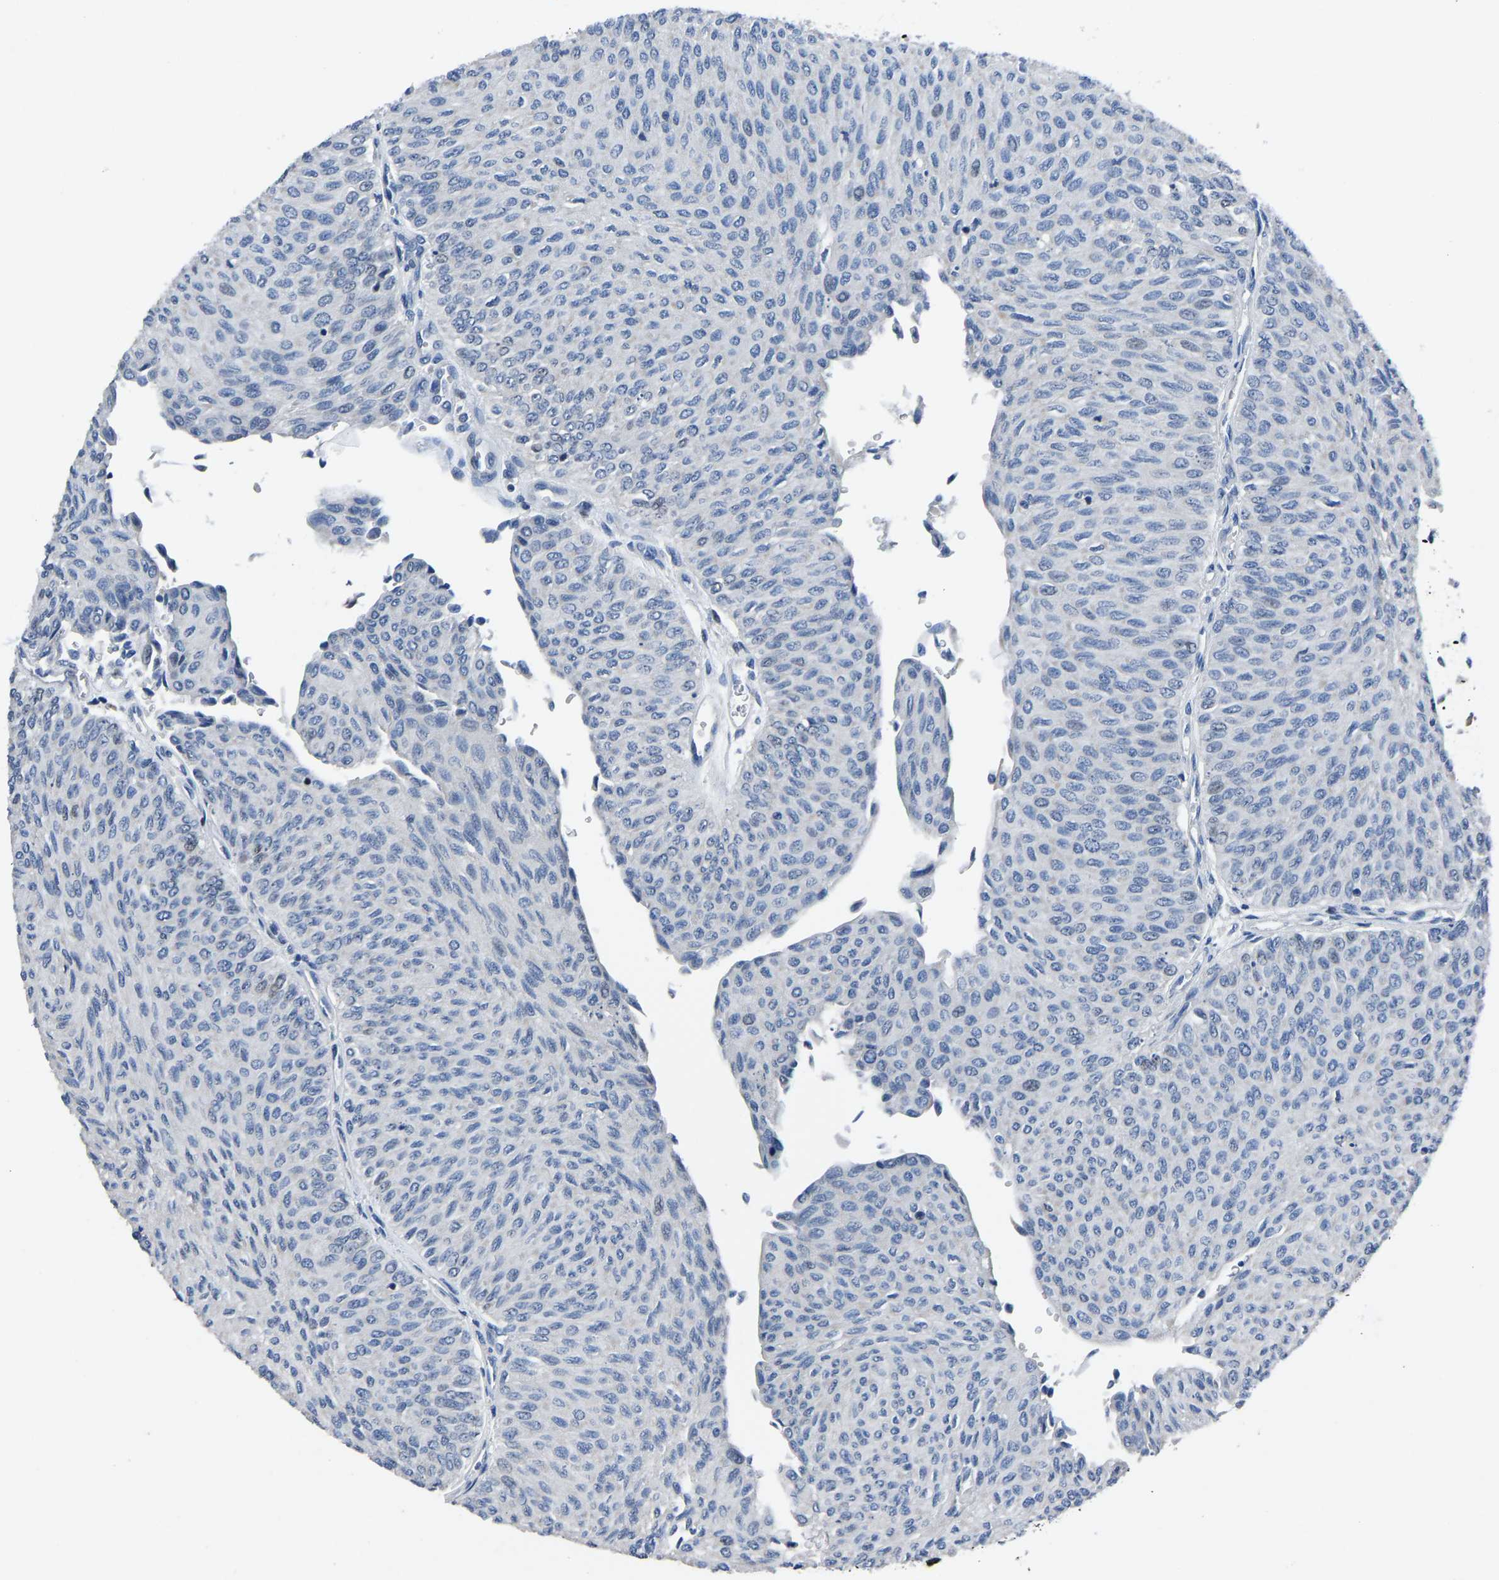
{"staining": {"intensity": "negative", "quantity": "none", "location": "none"}, "tissue": "urothelial cancer", "cell_type": "Tumor cells", "image_type": "cancer", "snomed": [{"axis": "morphology", "description": "Urothelial carcinoma, Low grade"}, {"axis": "topography", "description": "Urinary bladder"}], "caption": "High power microscopy micrograph of an IHC micrograph of urothelial carcinoma (low-grade), revealing no significant staining in tumor cells.", "gene": "EGR1", "patient": {"sex": "male", "age": 78}}